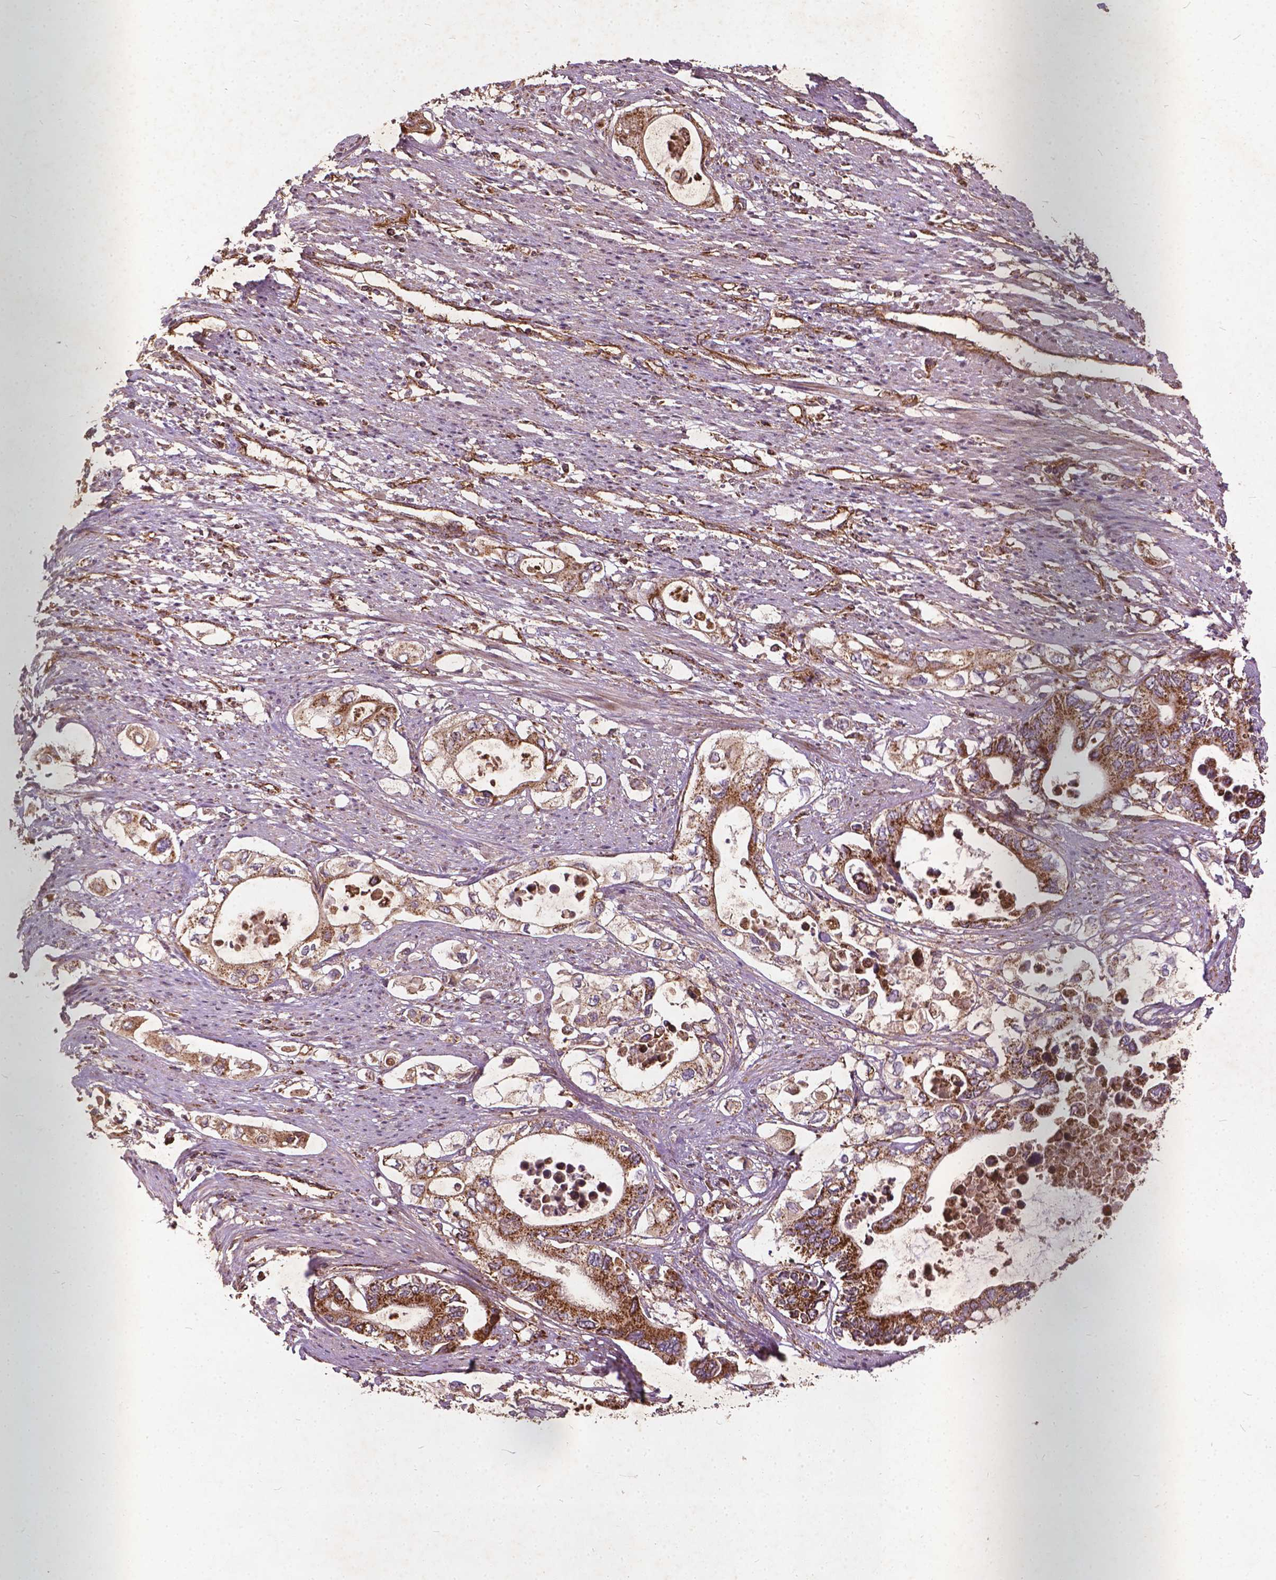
{"staining": {"intensity": "moderate", "quantity": ">75%", "location": "cytoplasmic/membranous"}, "tissue": "pancreatic cancer", "cell_type": "Tumor cells", "image_type": "cancer", "snomed": [{"axis": "morphology", "description": "Adenocarcinoma, NOS"}, {"axis": "topography", "description": "Pancreas"}], "caption": "Human pancreatic cancer (adenocarcinoma) stained for a protein (brown) reveals moderate cytoplasmic/membranous positive positivity in approximately >75% of tumor cells.", "gene": "UBXN2A", "patient": {"sex": "female", "age": 63}}